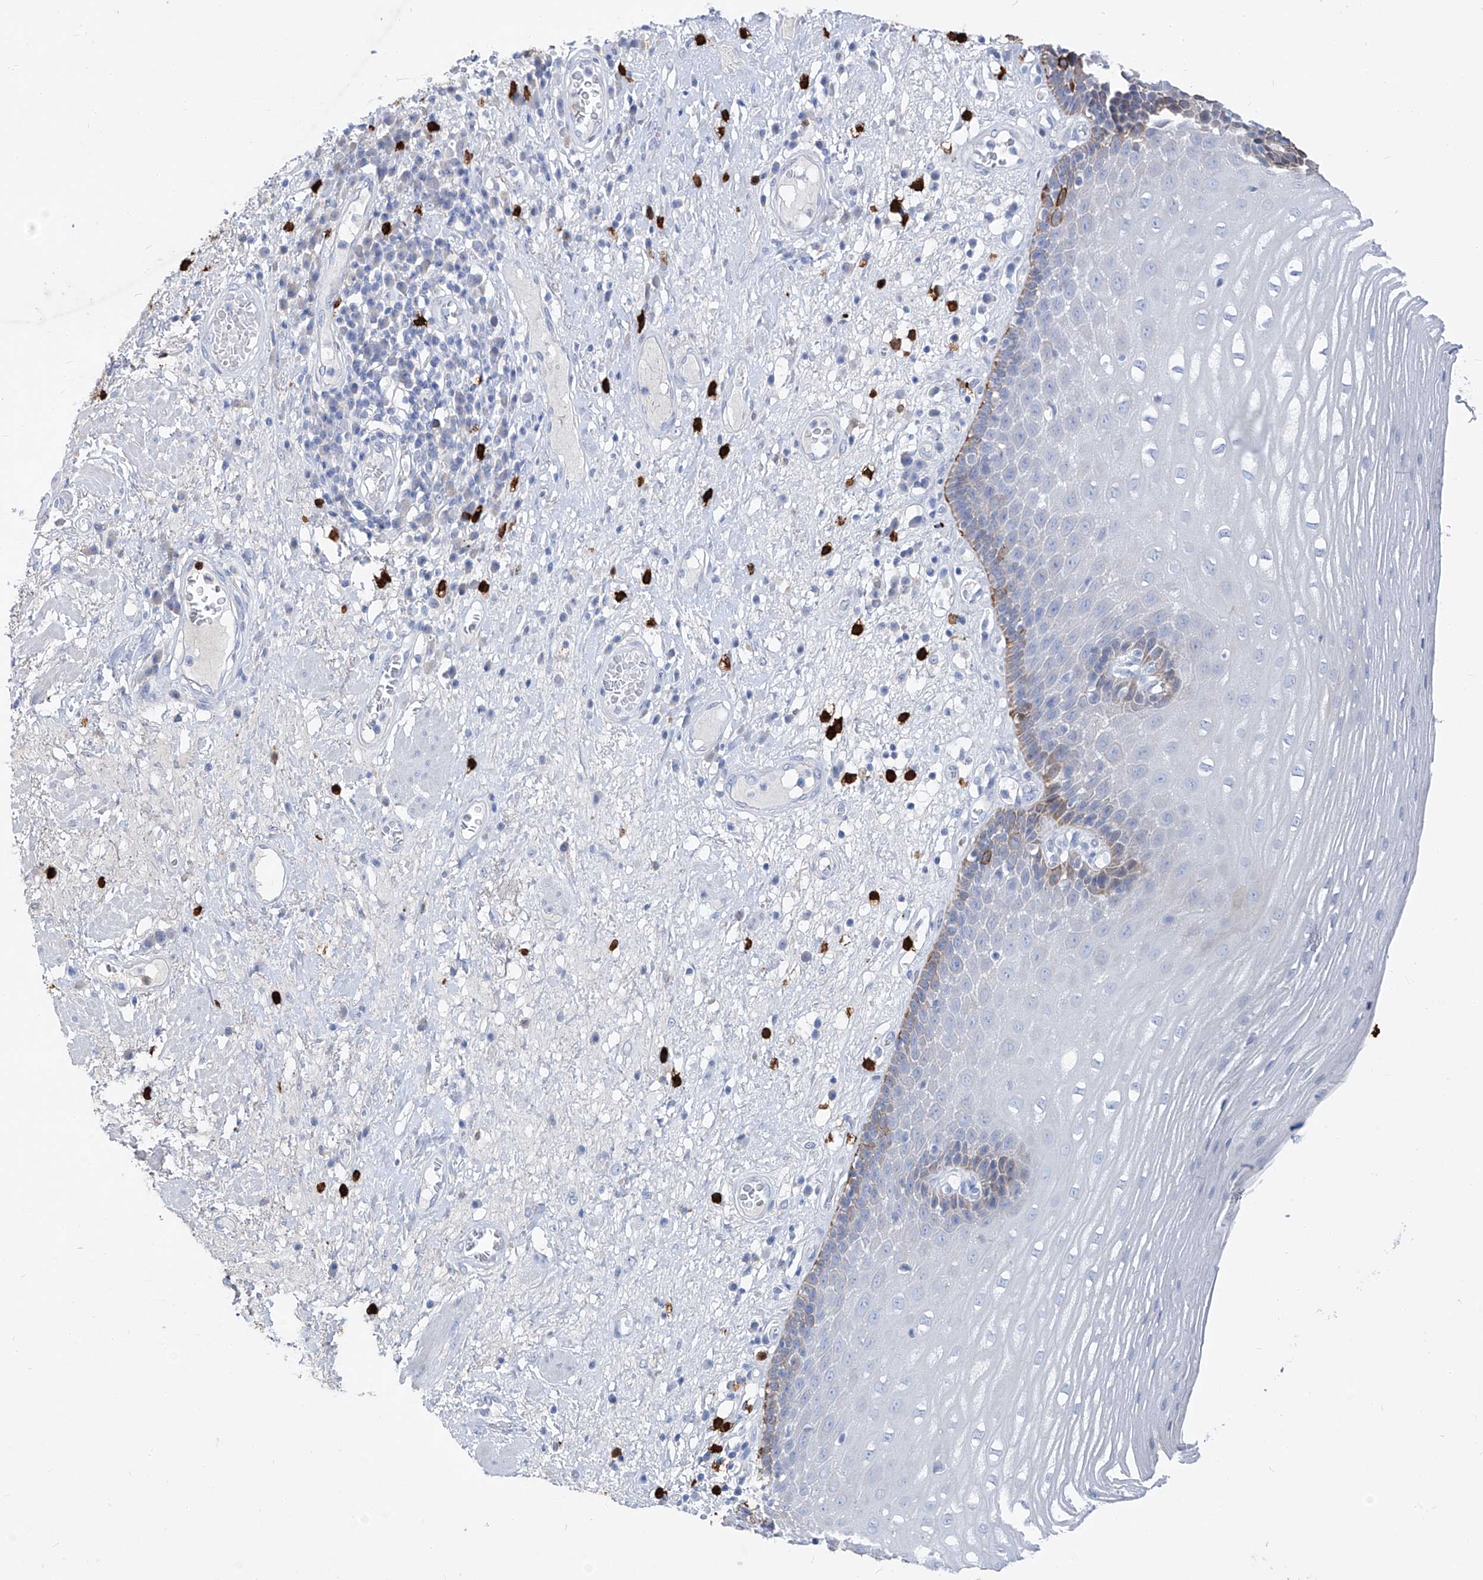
{"staining": {"intensity": "moderate", "quantity": "<25%", "location": "cytoplasmic/membranous"}, "tissue": "esophagus", "cell_type": "Squamous epithelial cells", "image_type": "normal", "snomed": [{"axis": "morphology", "description": "Normal tissue, NOS"}, {"axis": "morphology", "description": "Adenocarcinoma, NOS"}, {"axis": "topography", "description": "Esophagus"}], "caption": "Esophagus was stained to show a protein in brown. There is low levels of moderate cytoplasmic/membranous staining in approximately <25% of squamous epithelial cells. Immunohistochemistry (ihc) stains the protein of interest in brown and the nuclei are stained blue.", "gene": "FRS3", "patient": {"sex": "male", "age": 62}}